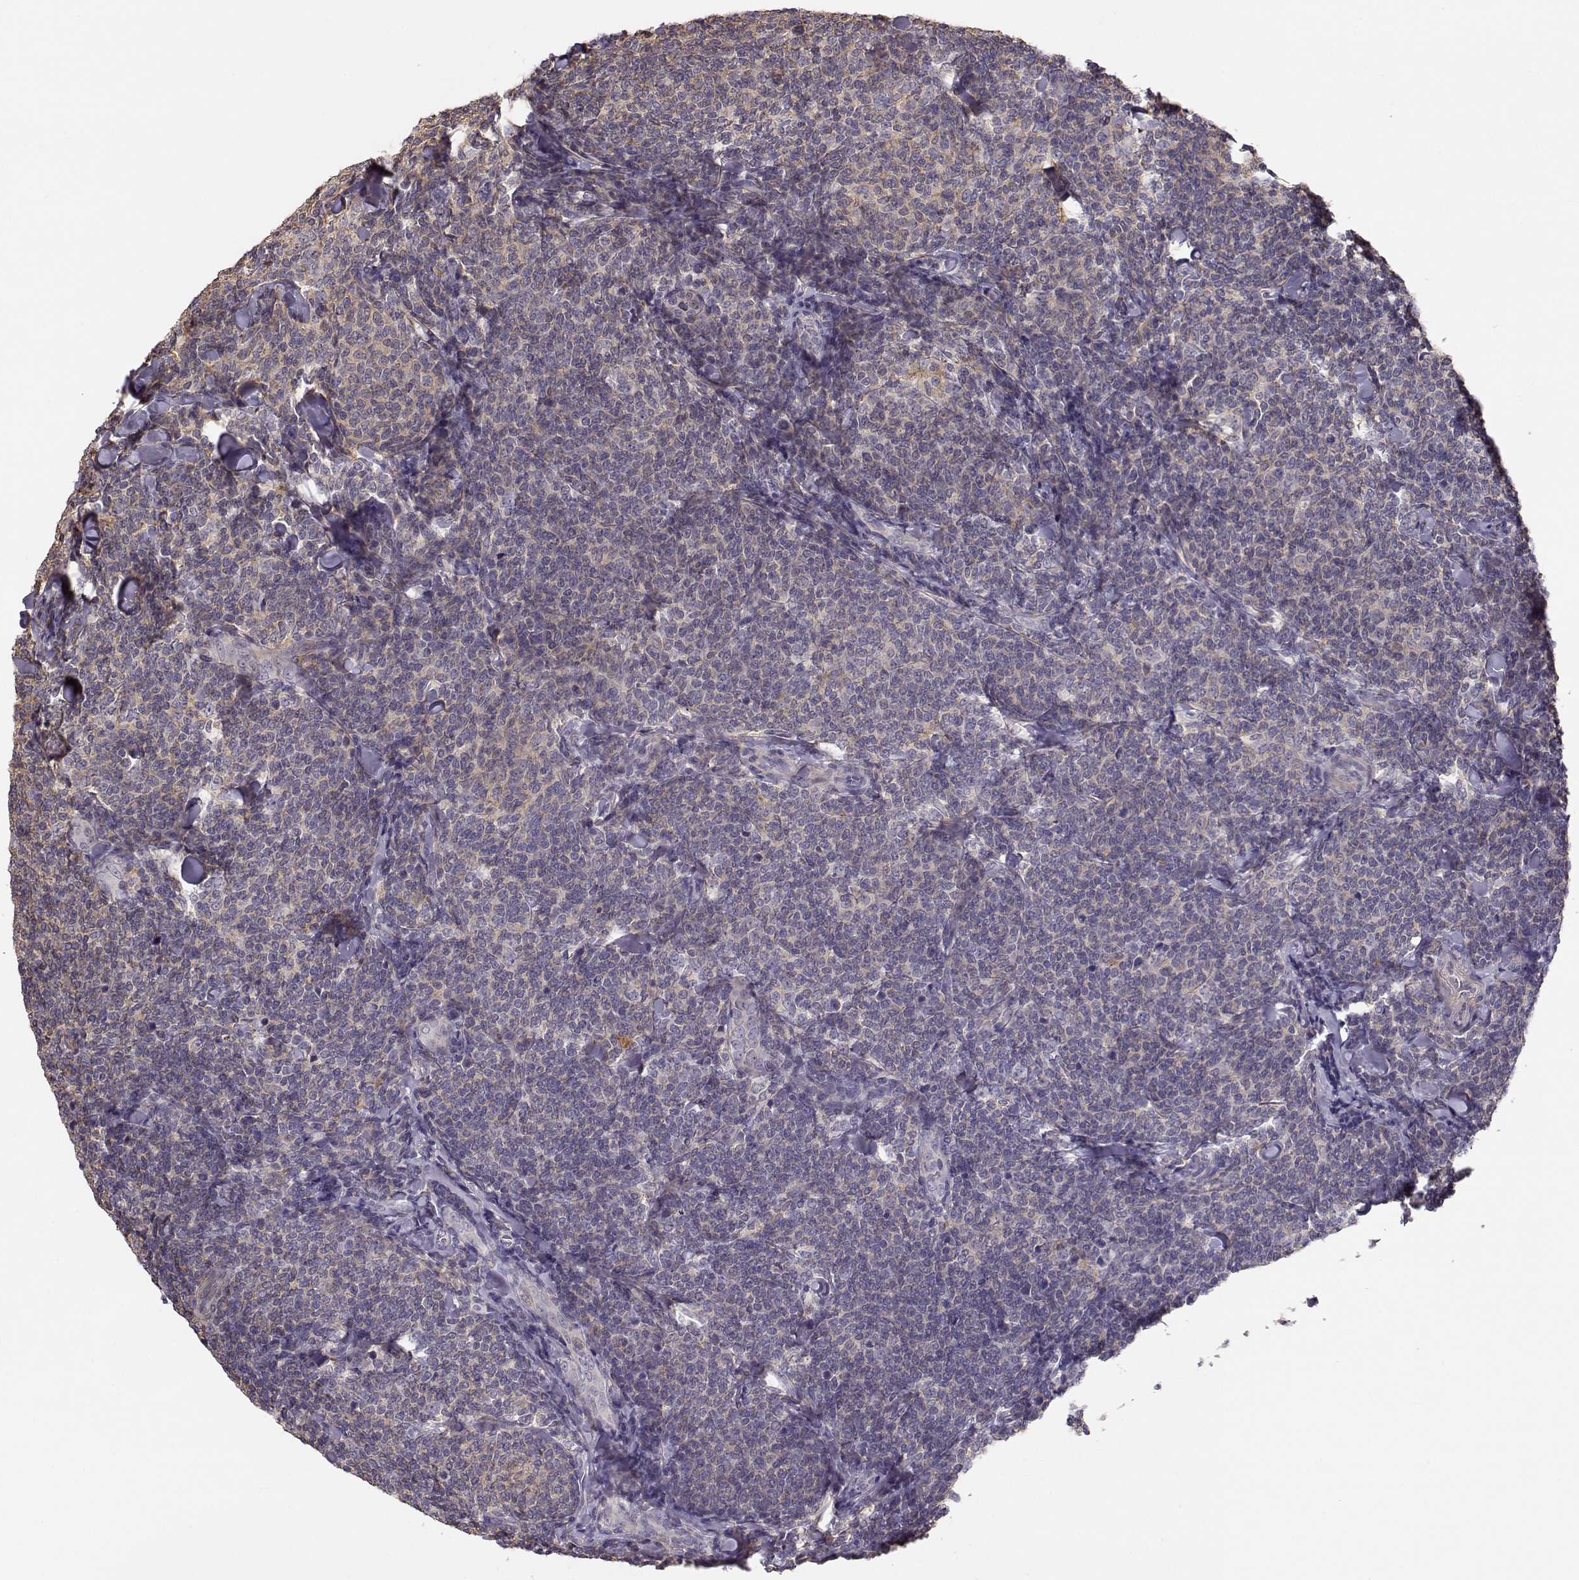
{"staining": {"intensity": "negative", "quantity": "none", "location": "none"}, "tissue": "lymphoma", "cell_type": "Tumor cells", "image_type": "cancer", "snomed": [{"axis": "morphology", "description": "Malignant lymphoma, non-Hodgkin's type, Low grade"}, {"axis": "topography", "description": "Lymph node"}], "caption": "IHC of human low-grade malignant lymphoma, non-Hodgkin's type reveals no positivity in tumor cells.", "gene": "DAPL1", "patient": {"sex": "female", "age": 56}}